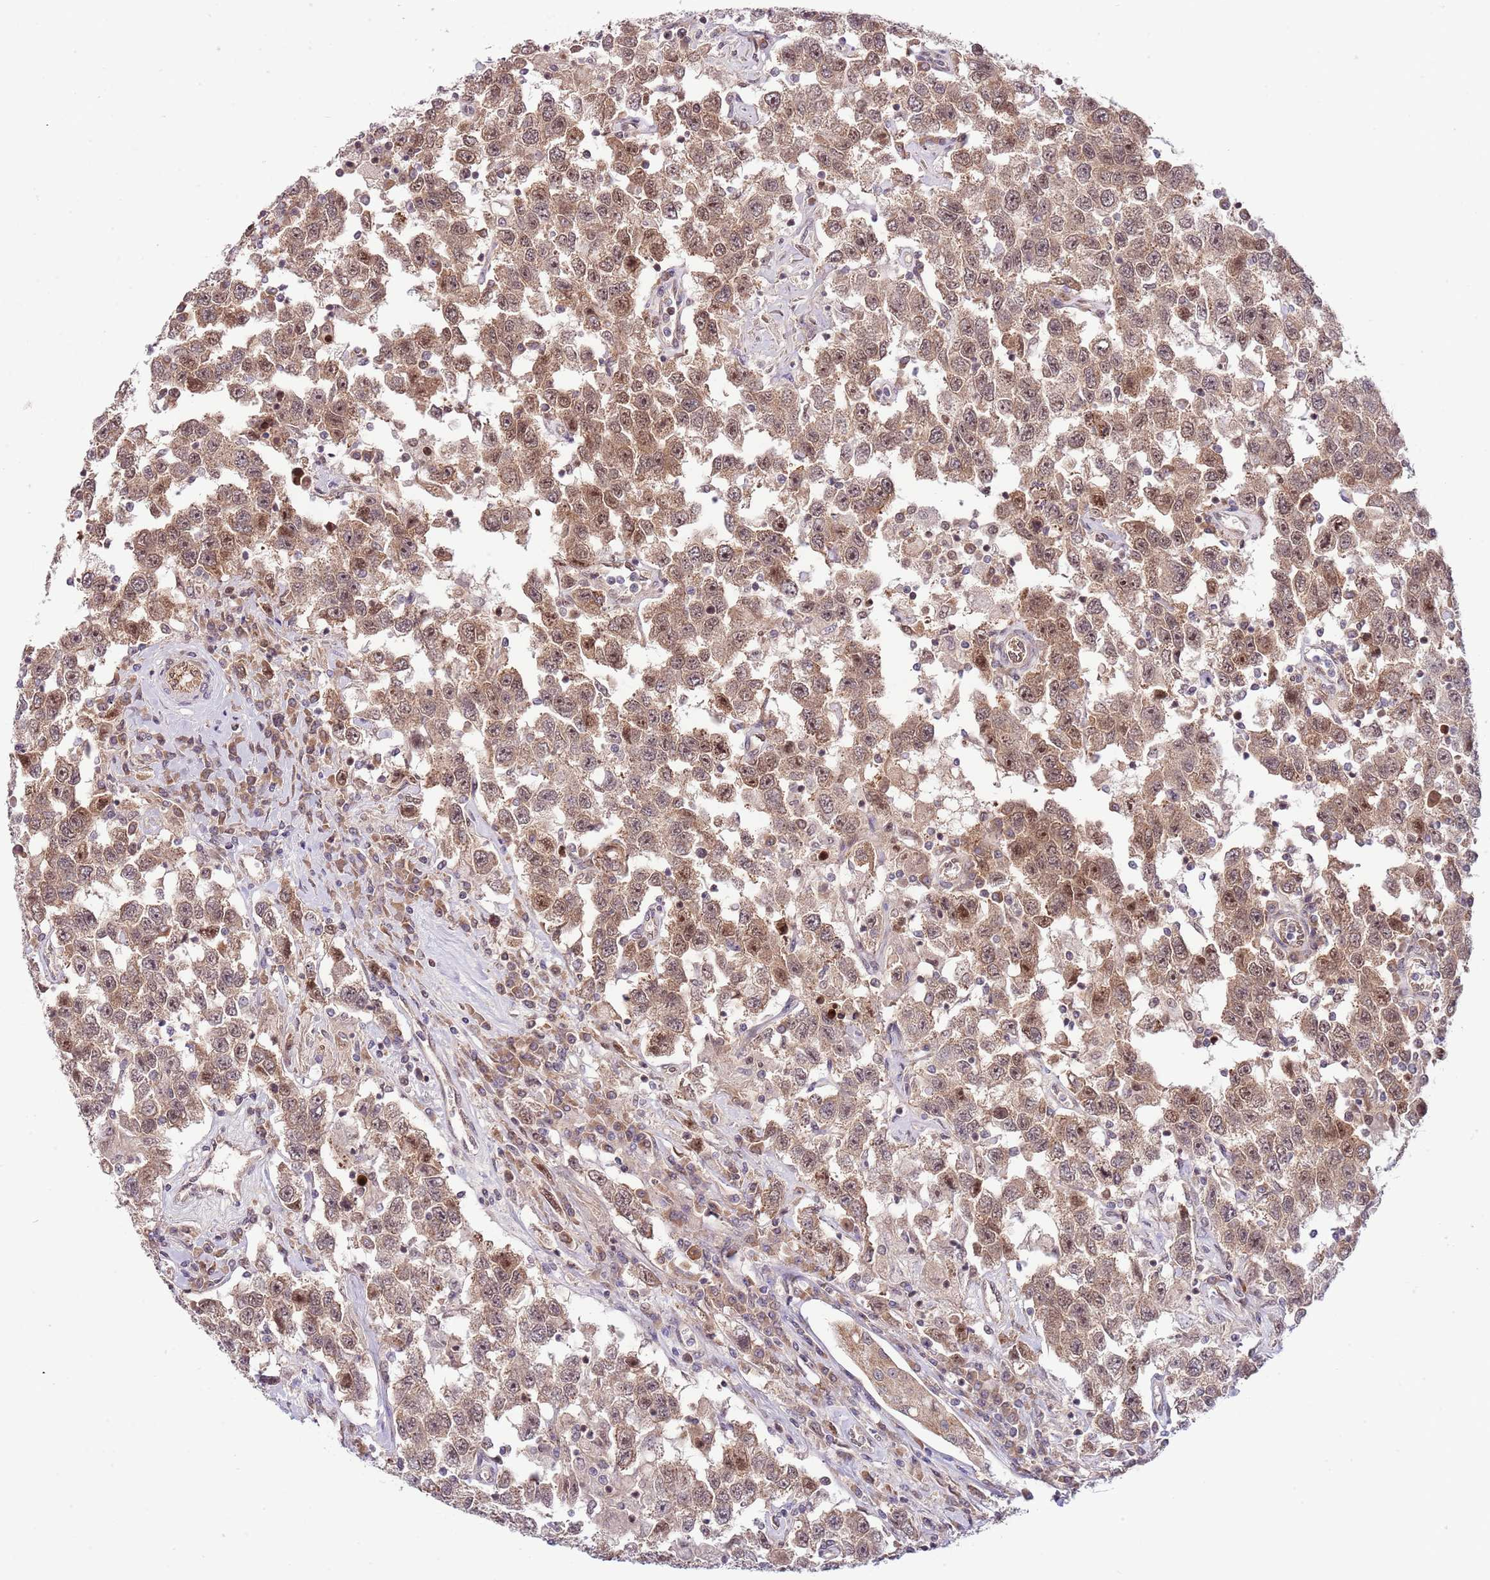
{"staining": {"intensity": "moderate", "quantity": ">75%", "location": "cytoplasmic/membranous,nuclear"}, "tissue": "testis cancer", "cell_type": "Tumor cells", "image_type": "cancer", "snomed": [{"axis": "morphology", "description": "Seminoma, NOS"}, {"axis": "topography", "description": "Testis"}], "caption": "Testis cancer tissue shows moderate cytoplasmic/membranous and nuclear expression in approximately >75% of tumor cells", "gene": "CHD1", "patient": {"sex": "male", "age": 41}}